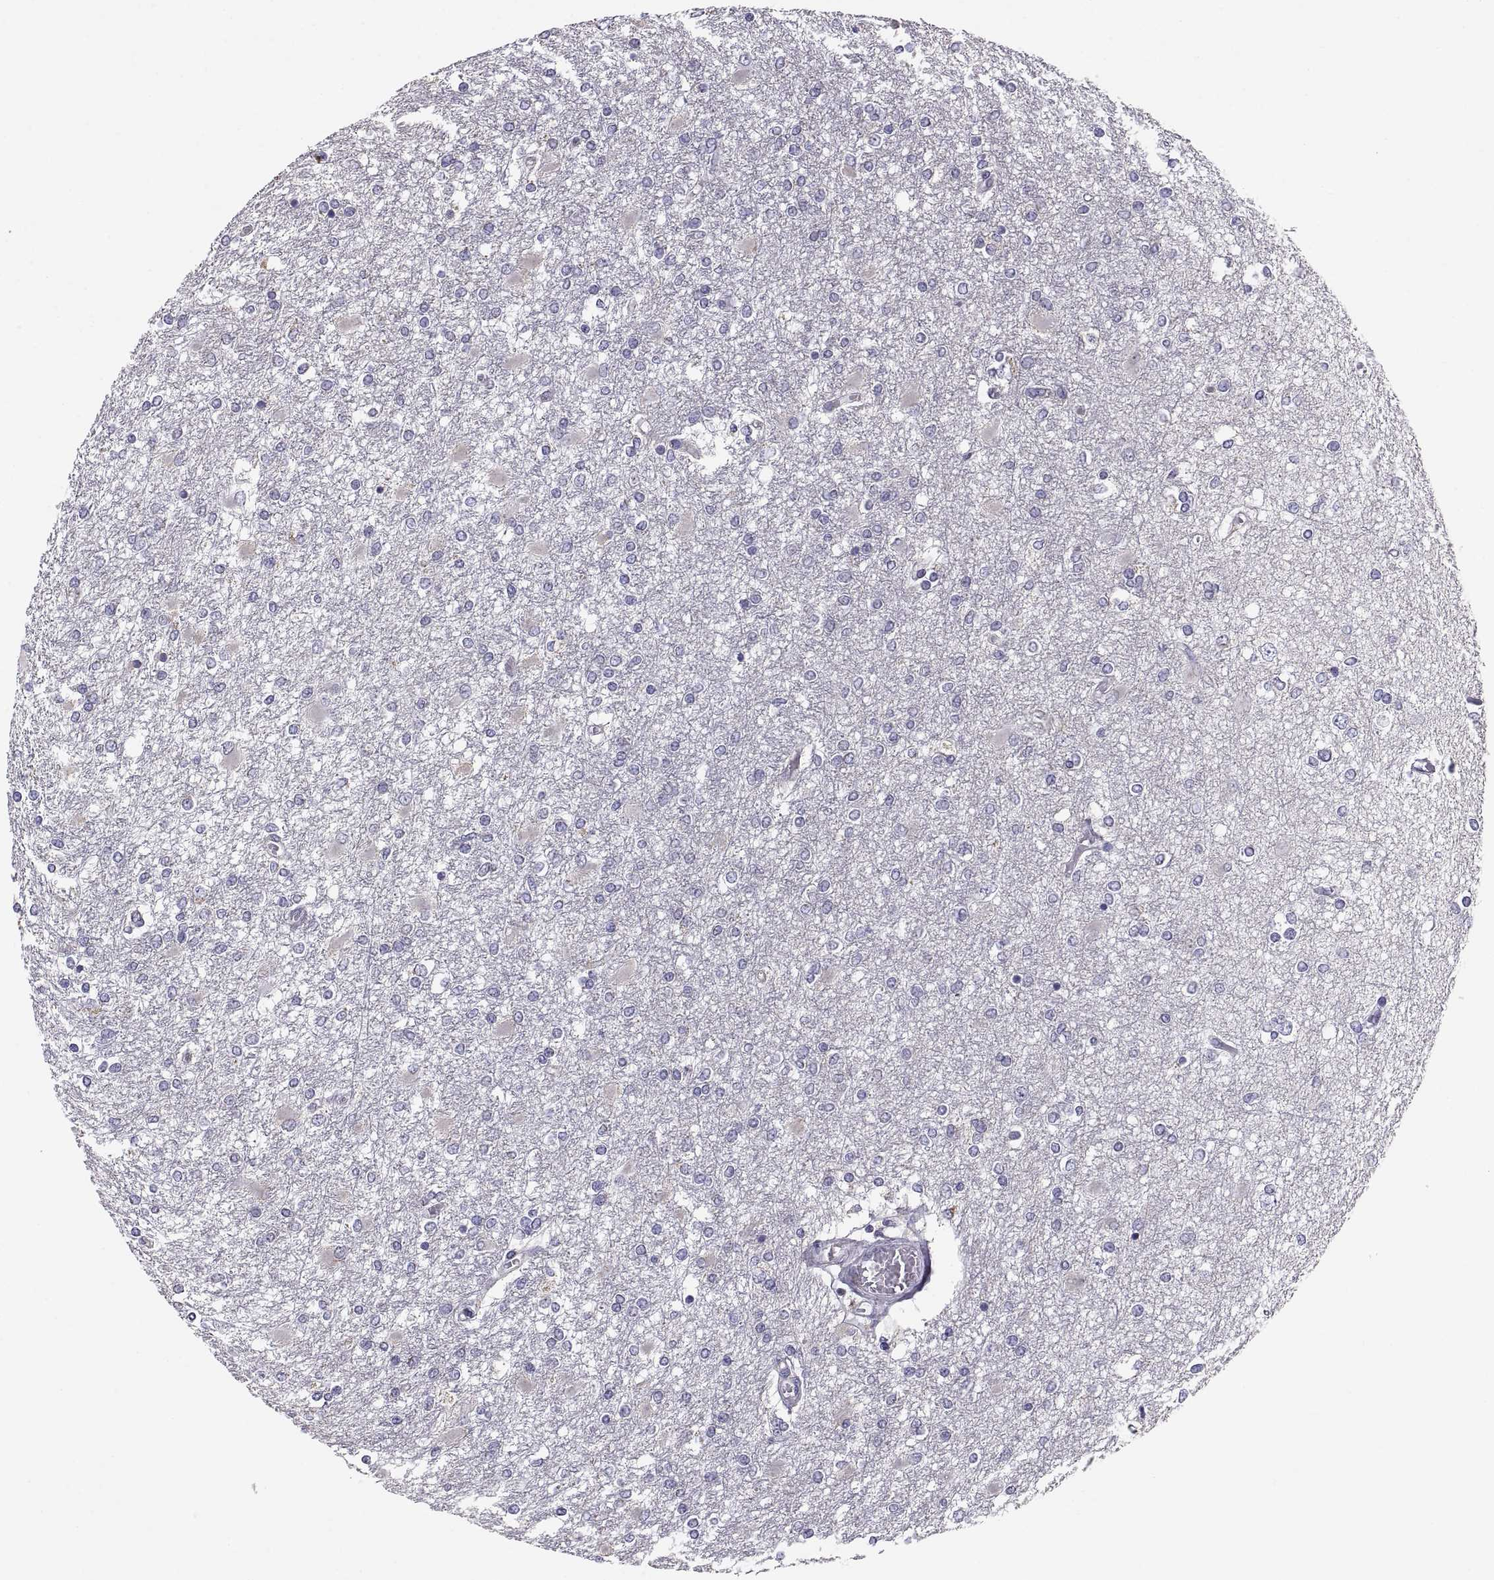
{"staining": {"intensity": "negative", "quantity": "none", "location": "none"}, "tissue": "glioma", "cell_type": "Tumor cells", "image_type": "cancer", "snomed": [{"axis": "morphology", "description": "Glioma, malignant, High grade"}, {"axis": "topography", "description": "Cerebral cortex"}], "caption": "This is an IHC image of human glioma. There is no positivity in tumor cells.", "gene": "TNNC1", "patient": {"sex": "male", "age": 79}}